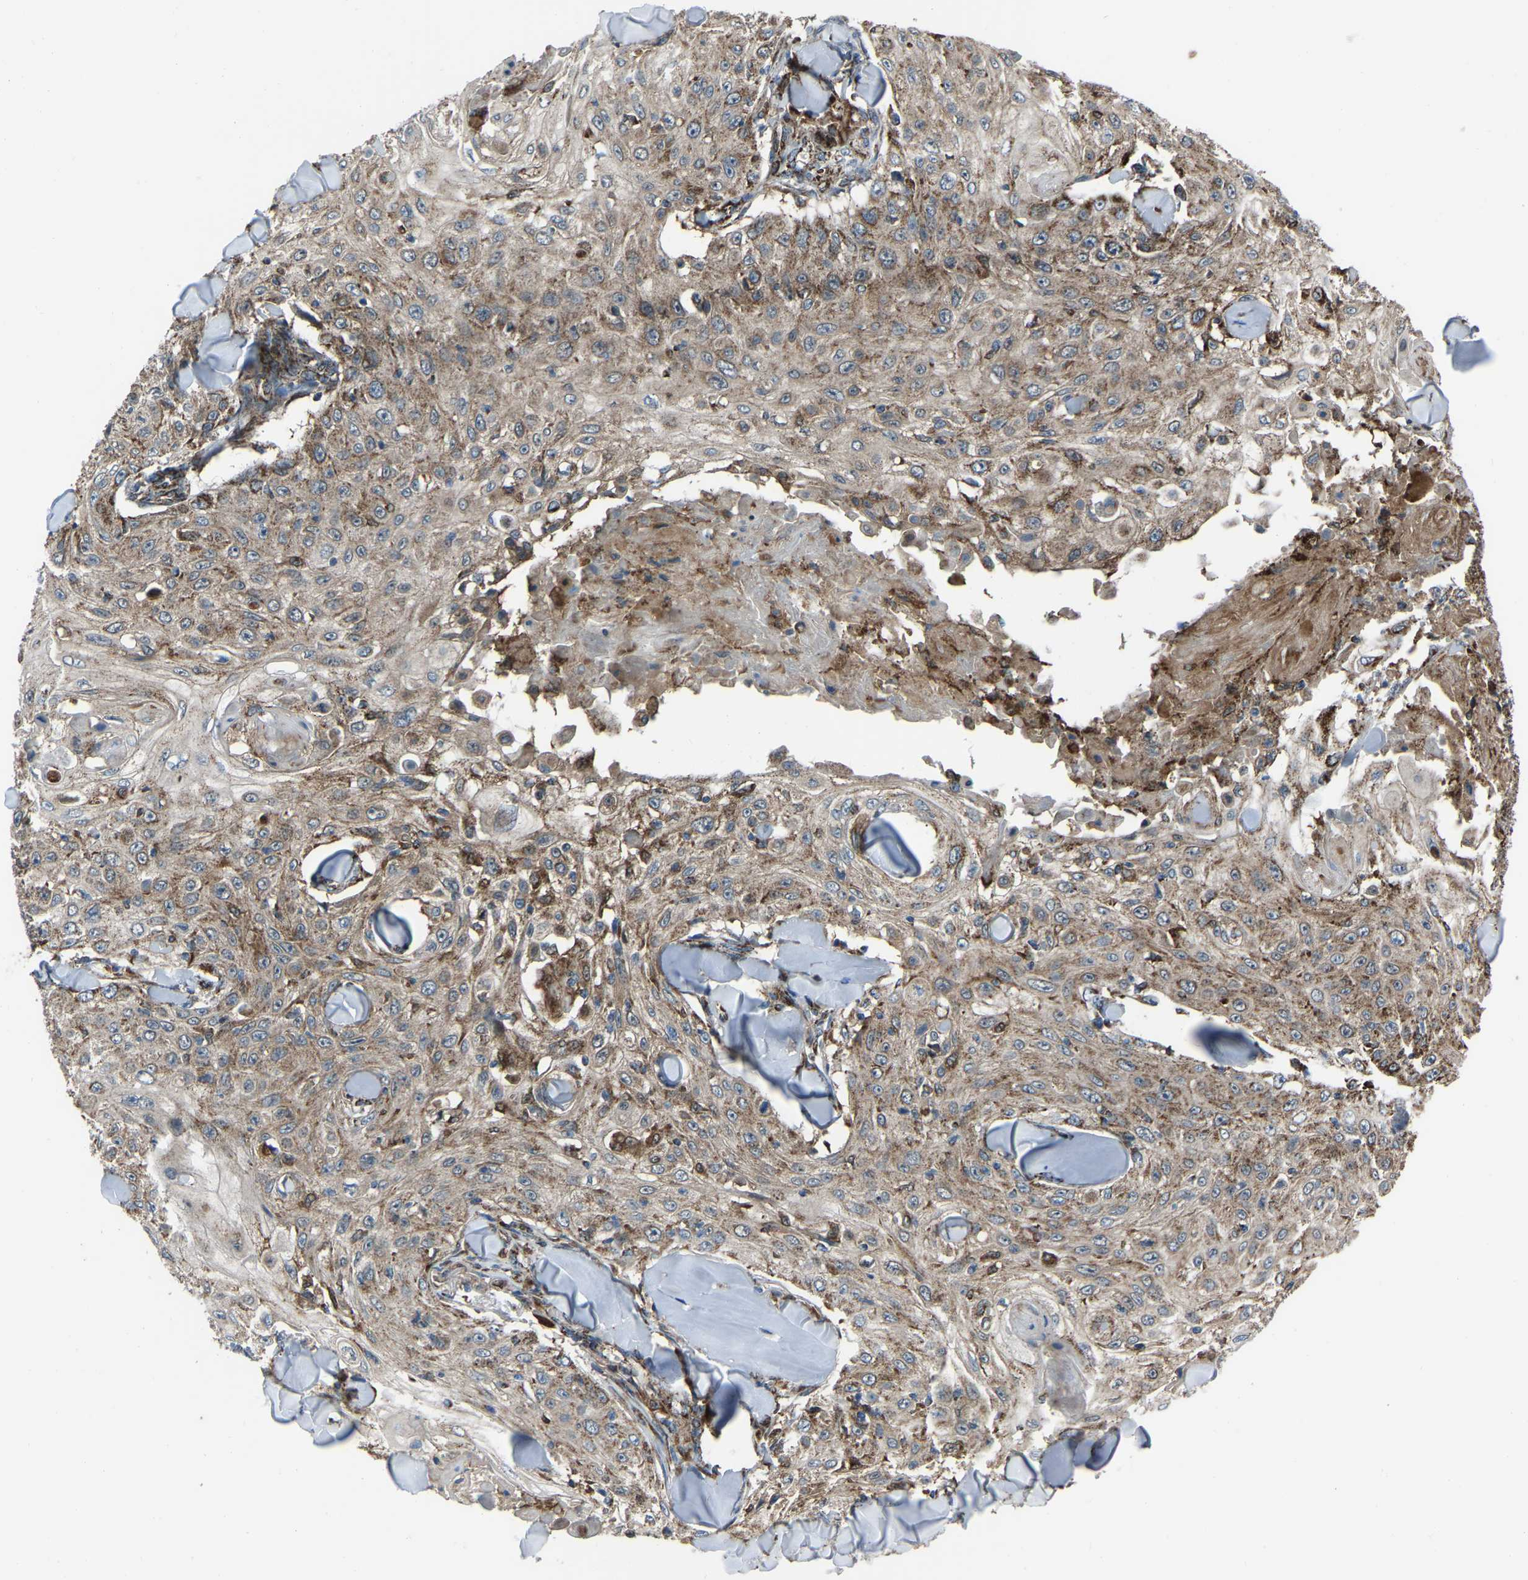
{"staining": {"intensity": "moderate", "quantity": "<25%", "location": "cytoplasmic/membranous"}, "tissue": "skin cancer", "cell_type": "Tumor cells", "image_type": "cancer", "snomed": [{"axis": "morphology", "description": "Squamous cell carcinoma, NOS"}, {"axis": "topography", "description": "Skin"}], "caption": "DAB (3,3'-diaminobenzidine) immunohistochemical staining of human skin cancer (squamous cell carcinoma) exhibits moderate cytoplasmic/membranous protein expression in approximately <25% of tumor cells.", "gene": "AKR1A1", "patient": {"sex": "male", "age": 86}}